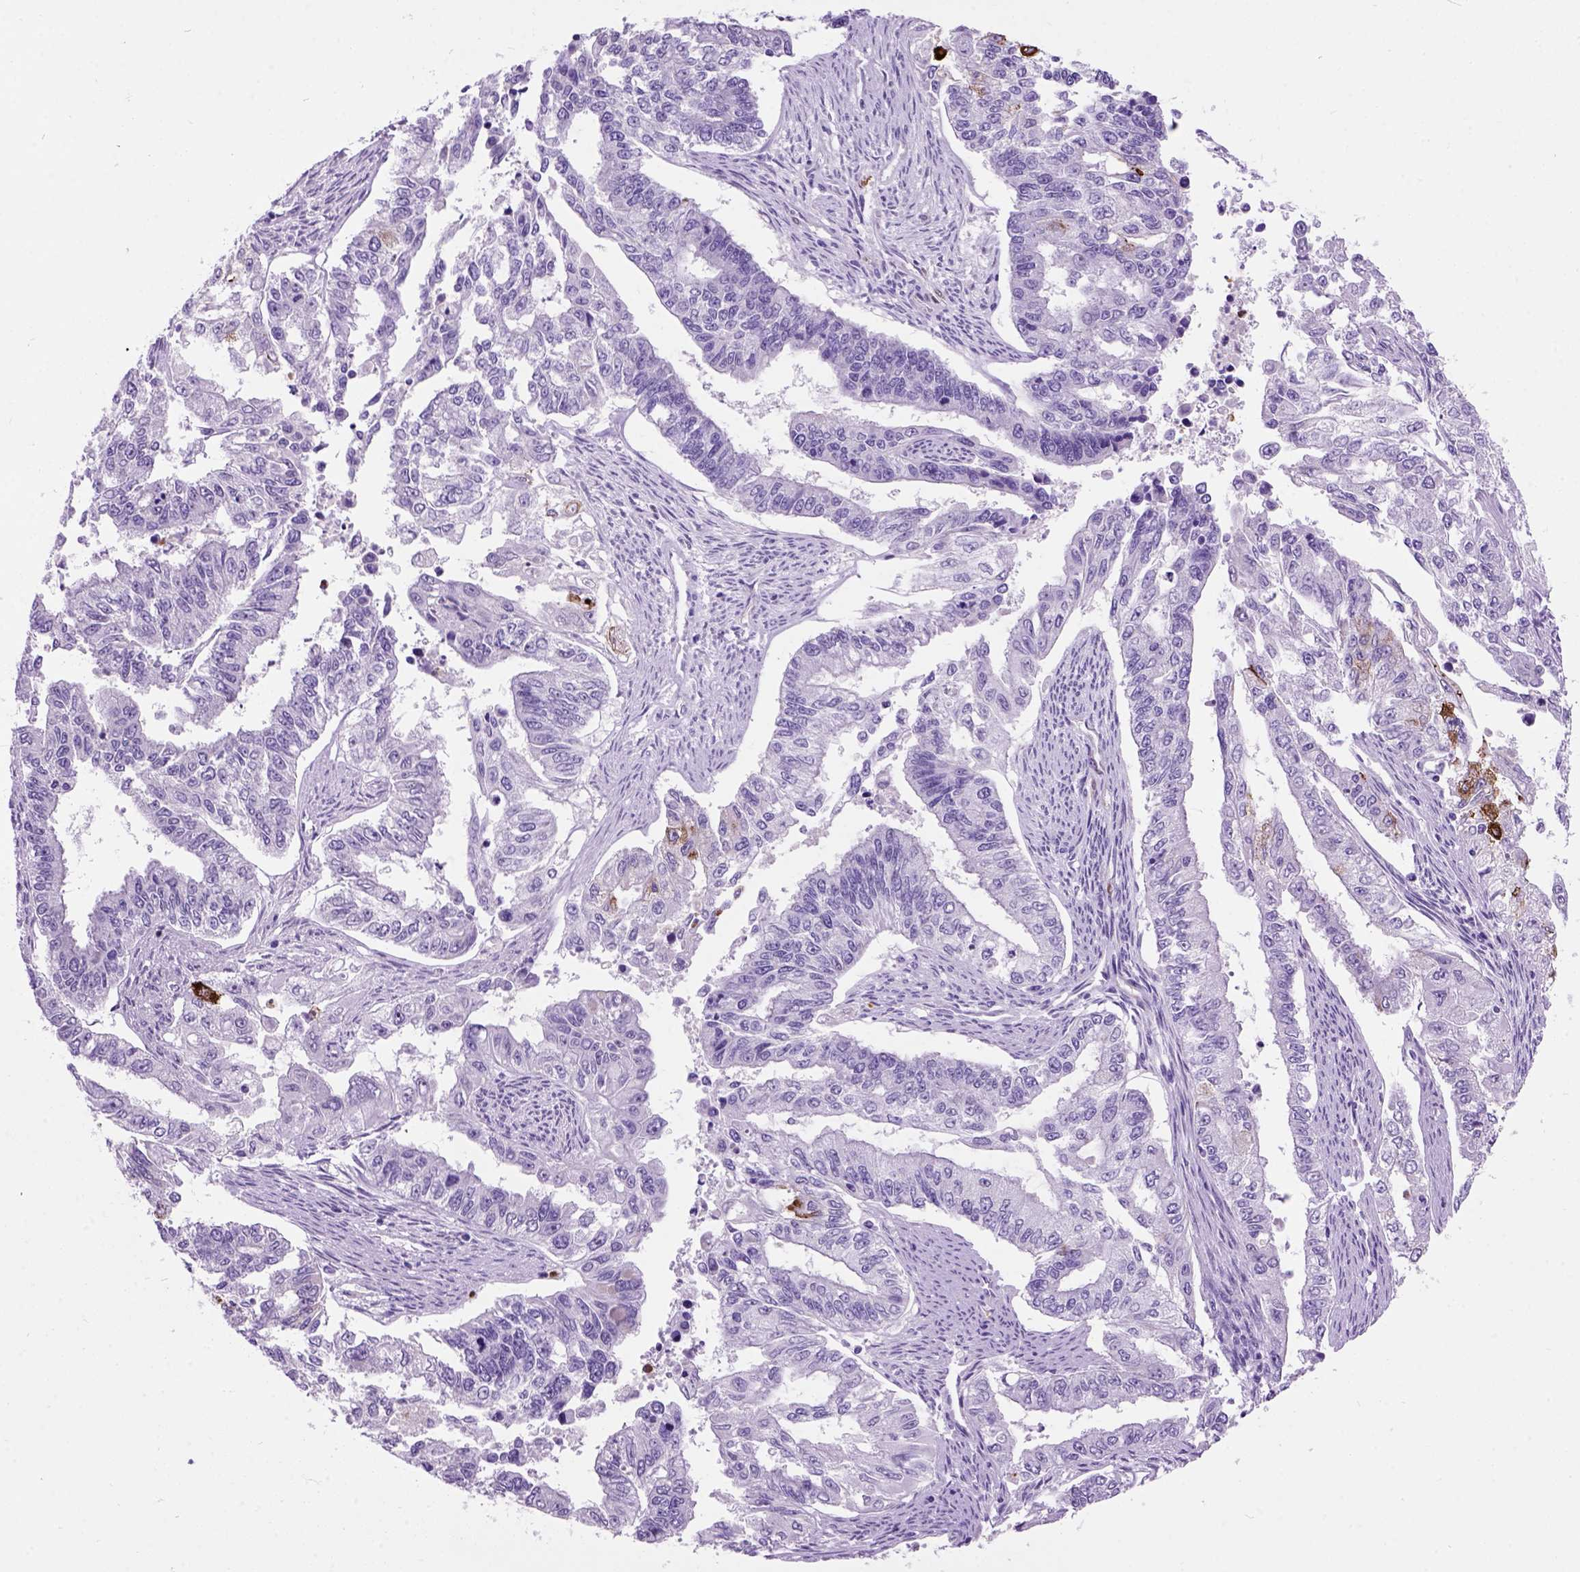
{"staining": {"intensity": "negative", "quantity": "none", "location": "none"}, "tissue": "endometrial cancer", "cell_type": "Tumor cells", "image_type": "cancer", "snomed": [{"axis": "morphology", "description": "Adenocarcinoma, NOS"}, {"axis": "topography", "description": "Uterus"}], "caption": "Protein analysis of endometrial cancer demonstrates no significant positivity in tumor cells.", "gene": "MAPT", "patient": {"sex": "female", "age": 59}}